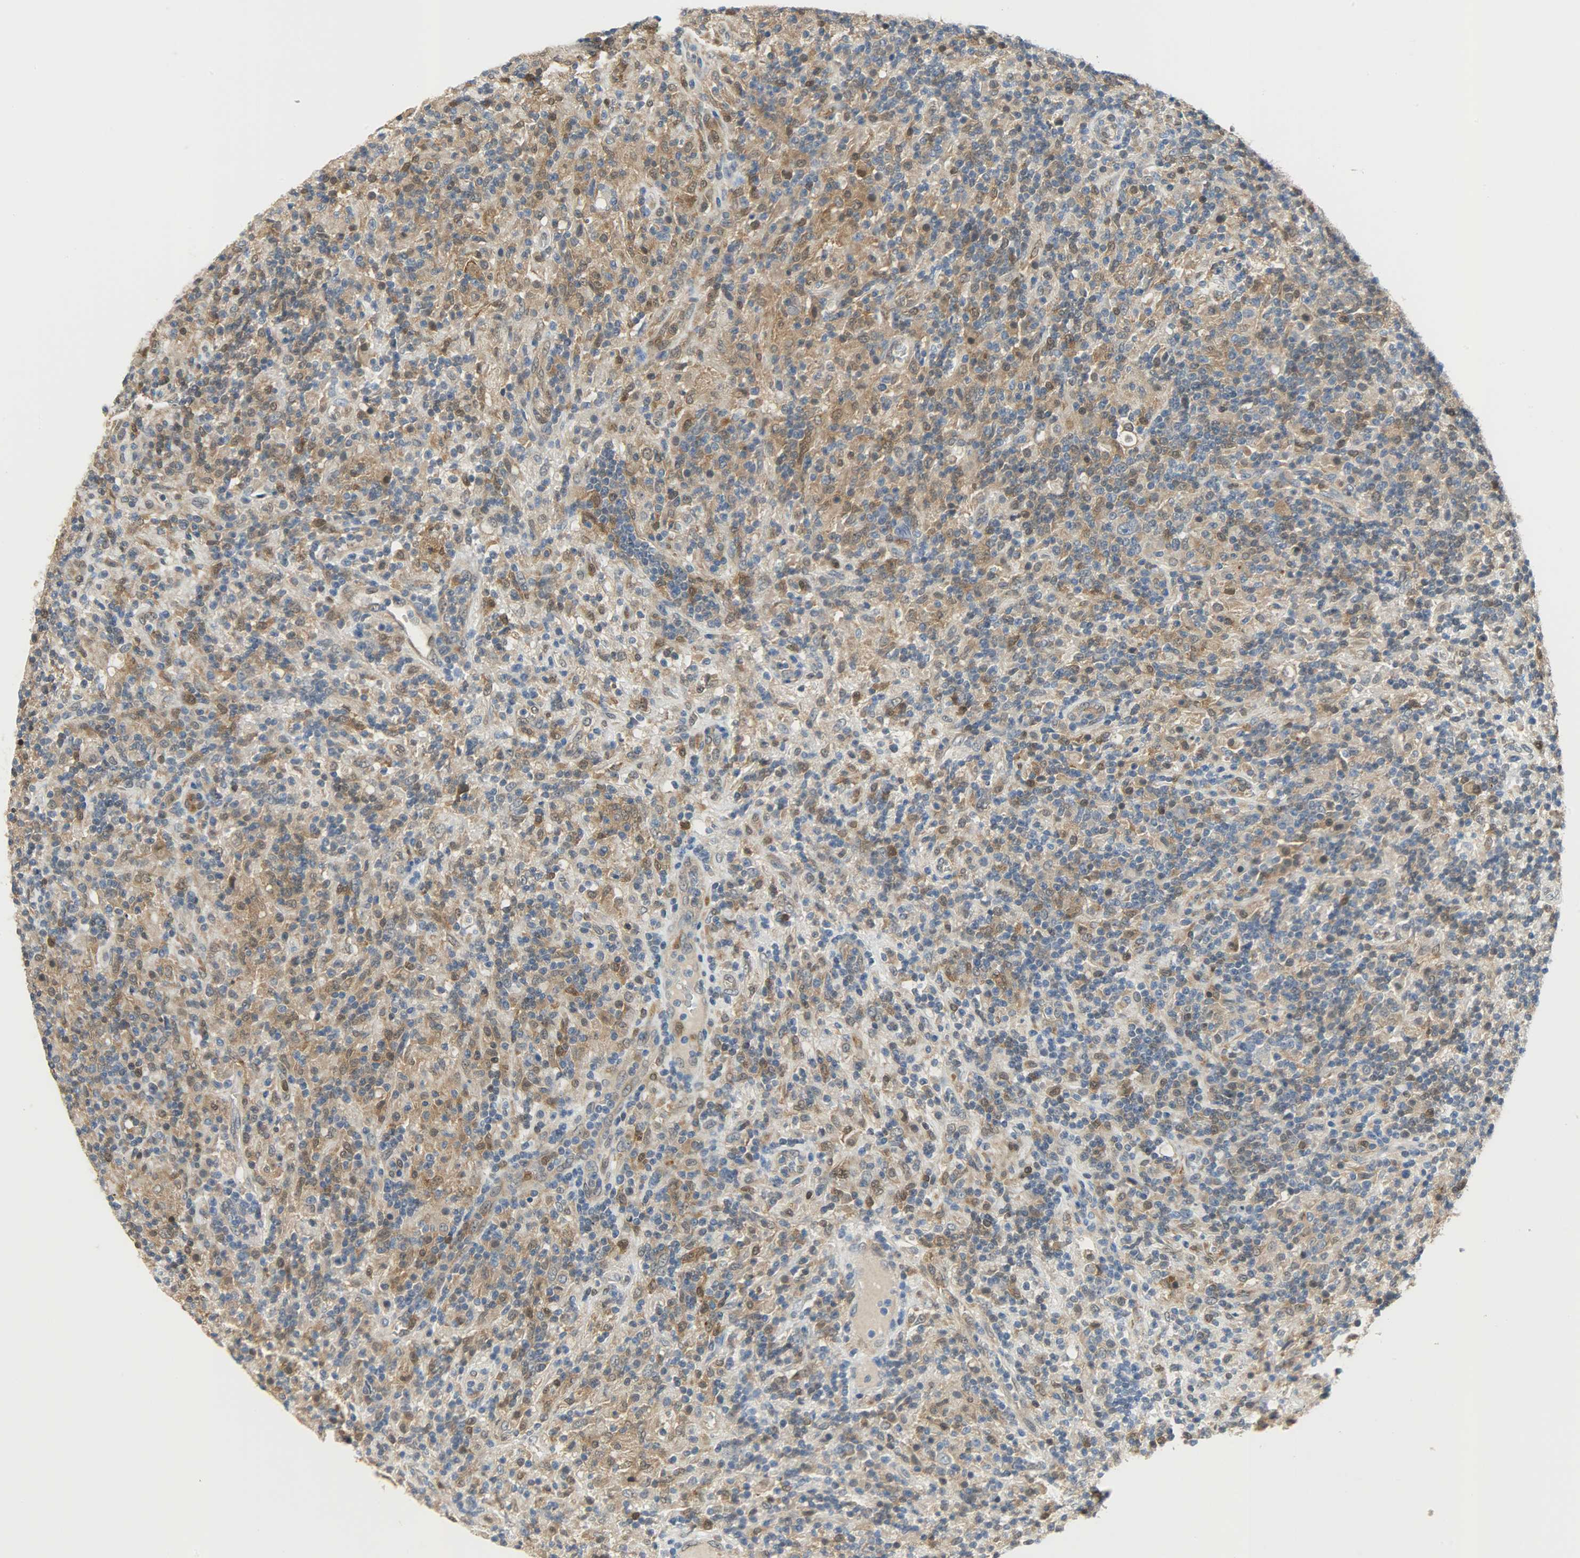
{"staining": {"intensity": "moderate", "quantity": ">75%", "location": "cytoplasmic/membranous,nuclear"}, "tissue": "lymphoma", "cell_type": "Tumor cells", "image_type": "cancer", "snomed": [{"axis": "morphology", "description": "Hodgkin's disease, NOS"}, {"axis": "topography", "description": "Lymph node"}], "caption": "DAB (3,3'-diaminobenzidine) immunohistochemical staining of human lymphoma shows moderate cytoplasmic/membranous and nuclear protein expression in about >75% of tumor cells.", "gene": "EIF4EBP1", "patient": {"sex": "male", "age": 70}}